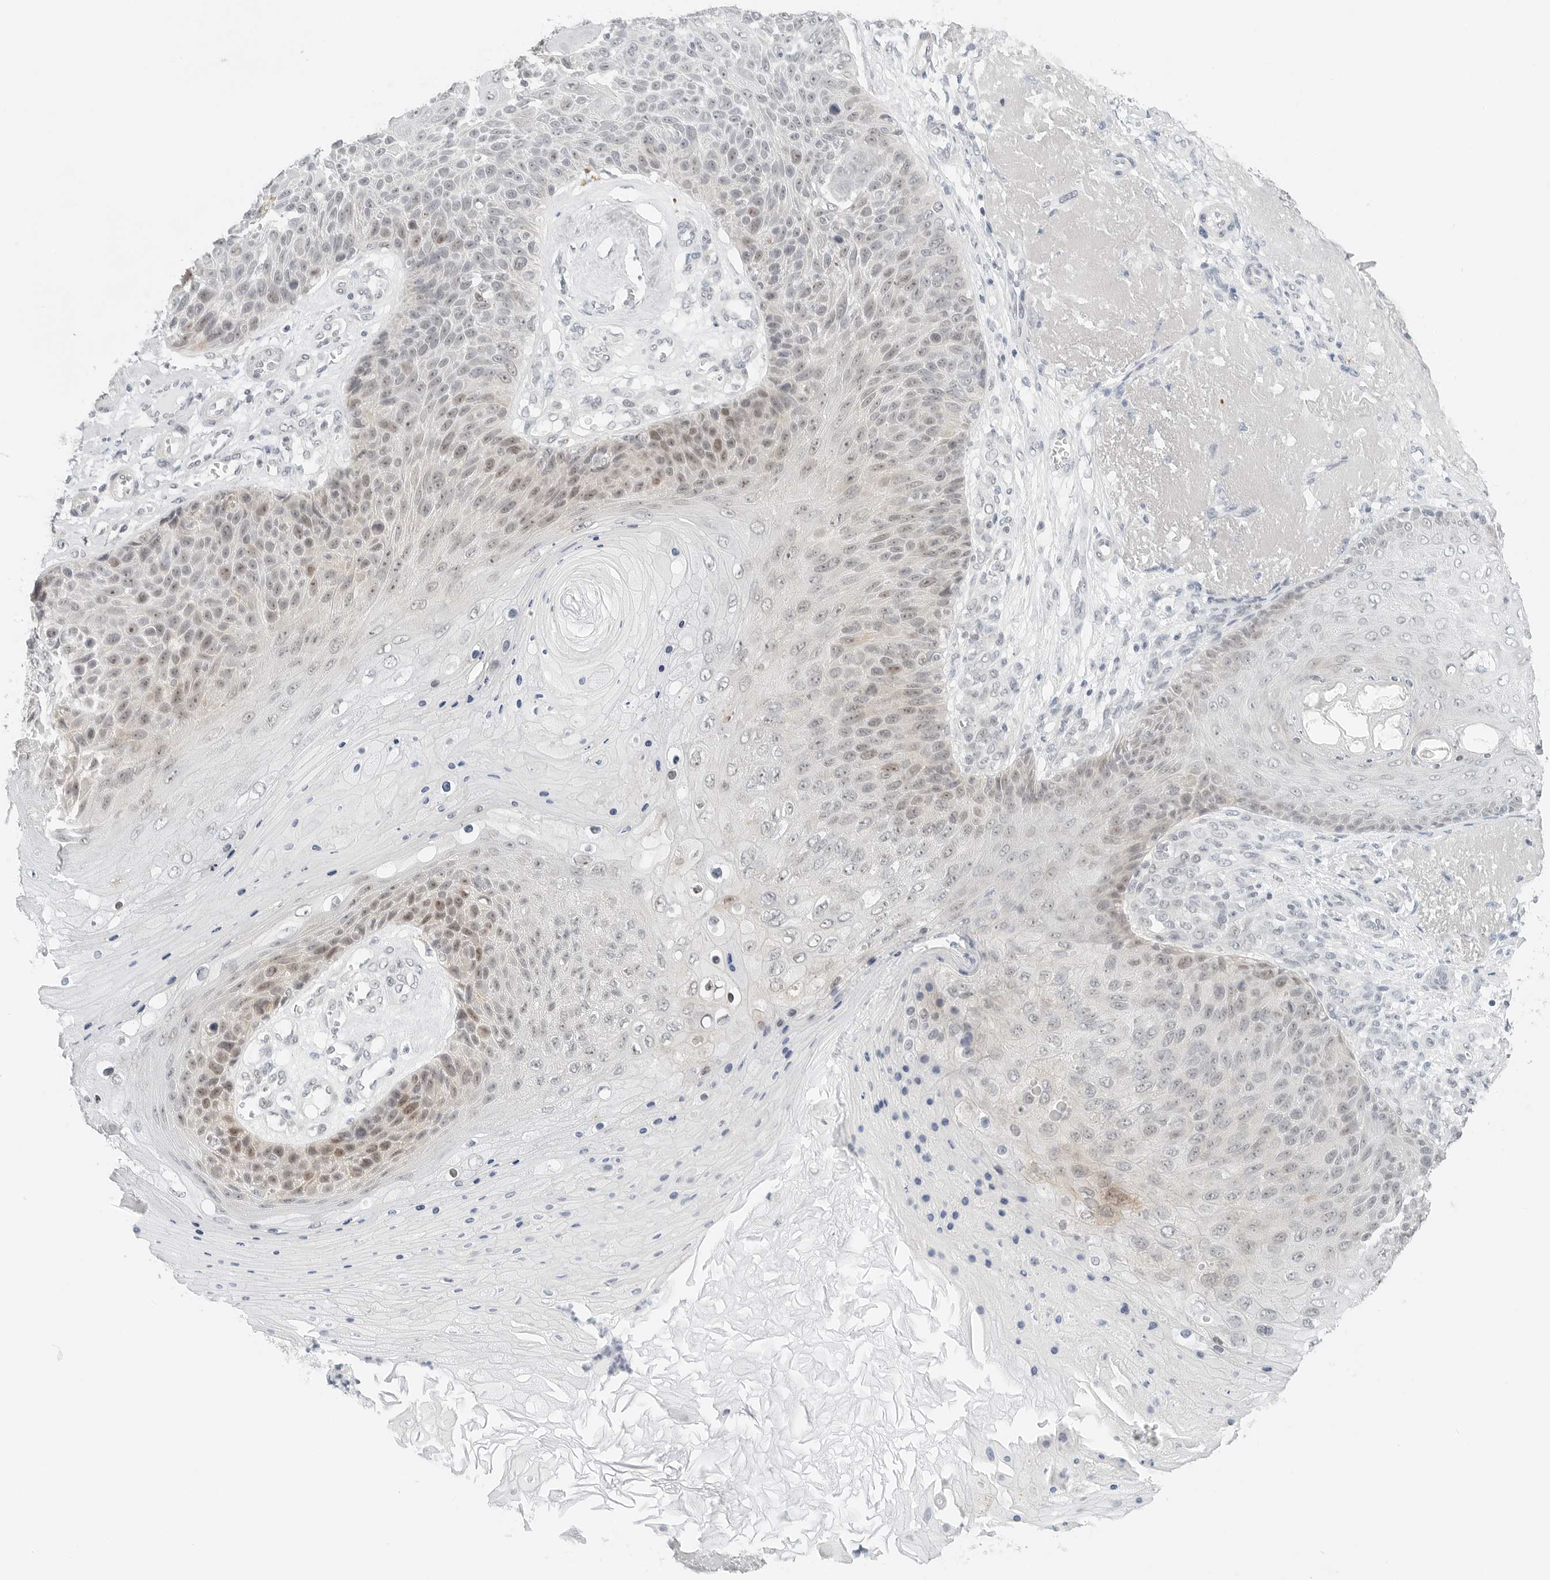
{"staining": {"intensity": "weak", "quantity": "25%-75%", "location": "nuclear"}, "tissue": "skin cancer", "cell_type": "Tumor cells", "image_type": "cancer", "snomed": [{"axis": "morphology", "description": "Squamous cell carcinoma, NOS"}, {"axis": "topography", "description": "Skin"}], "caption": "Immunohistochemical staining of human skin cancer displays low levels of weak nuclear protein staining in approximately 25%-75% of tumor cells. The staining was performed using DAB (3,3'-diaminobenzidine) to visualize the protein expression in brown, while the nuclei were stained in blue with hematoxylin (Magnification: 20x).", "gene": "CCSAP", "patient": {"sex": "female", "age": 88}}